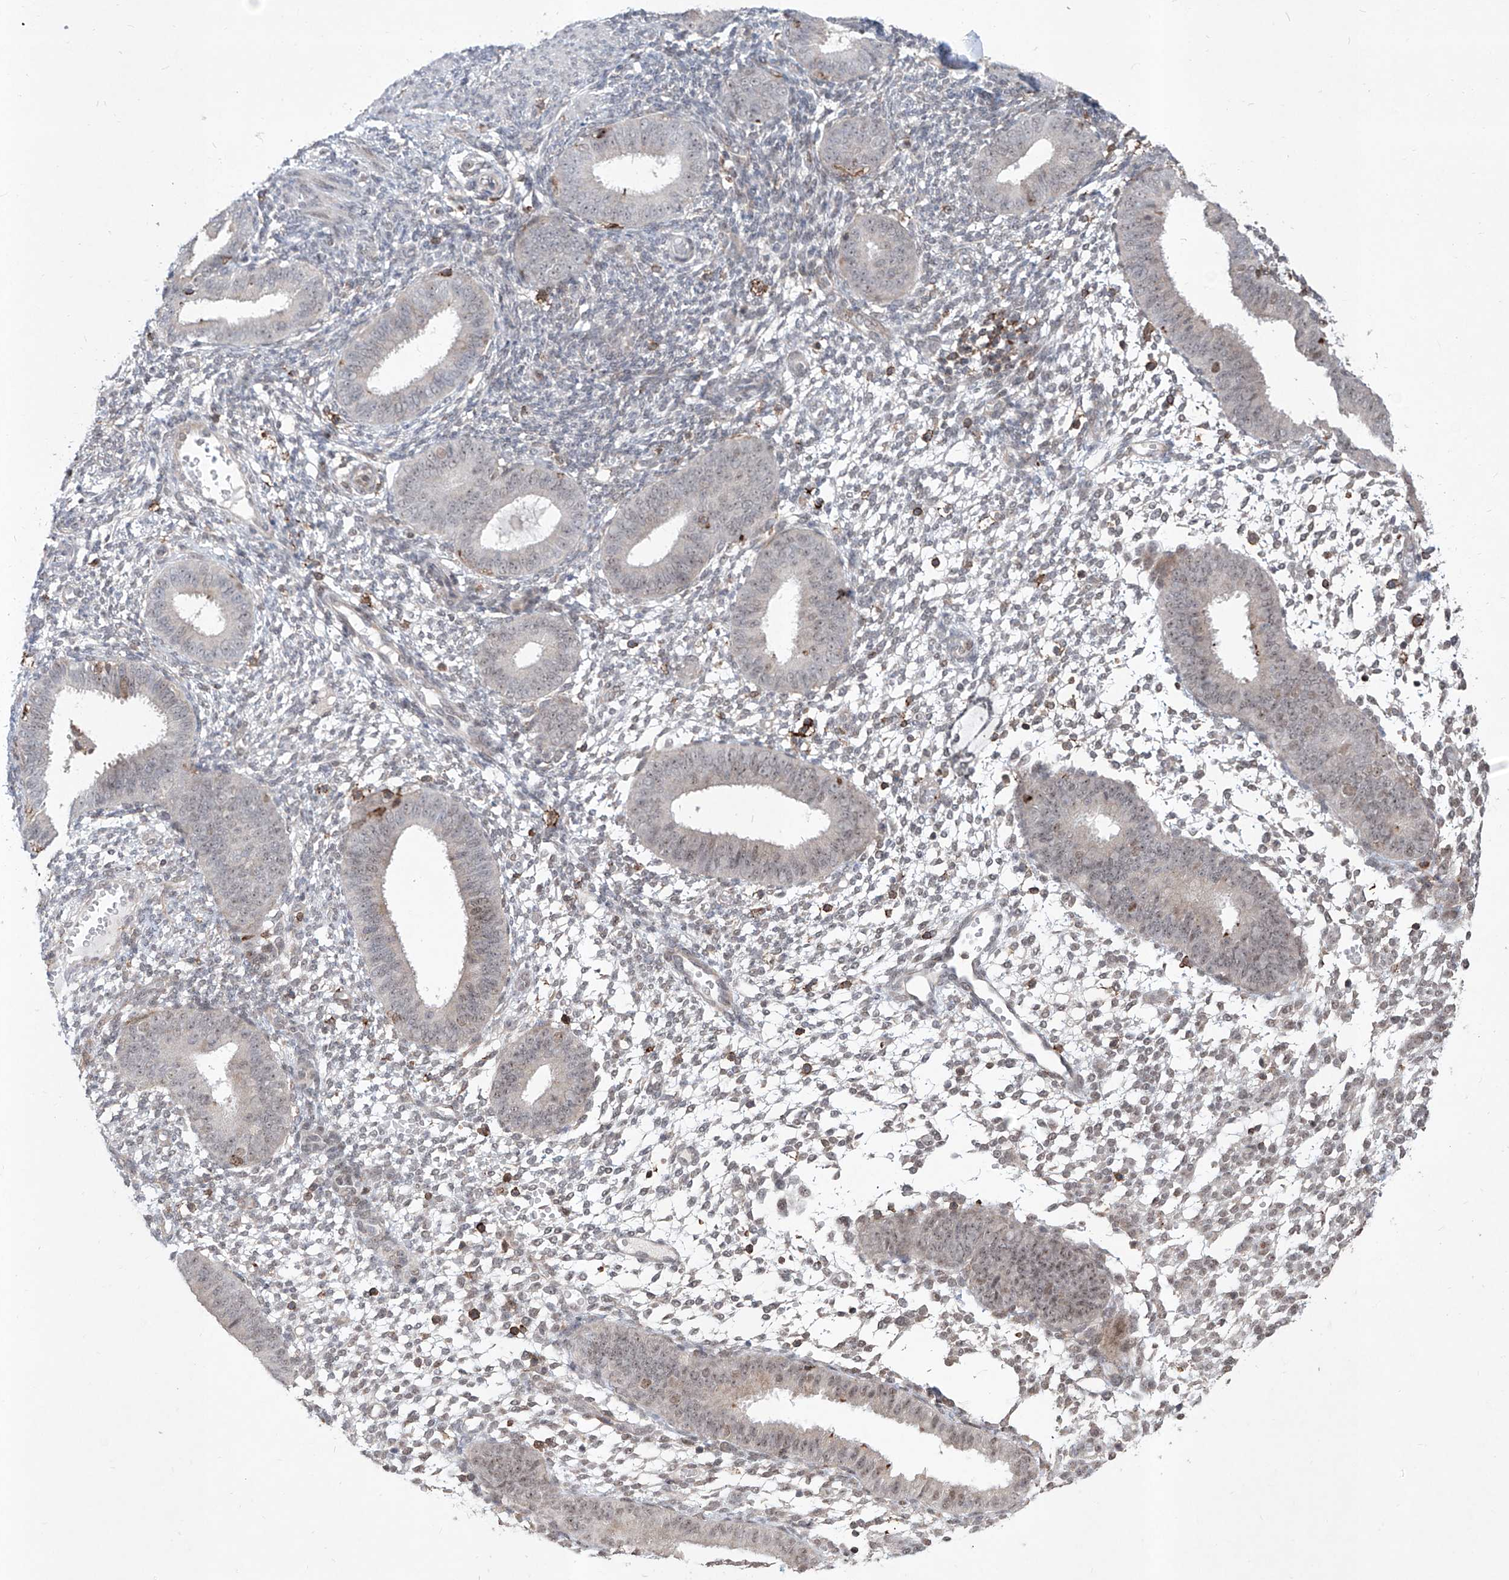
{"staining": {"intensity": "moderate", "quantity": "<25%", "location": "cytoplasmic/membranous"}, "tissue": "endometrium", "cell_type": "Cells in endometrial stroma", "image_type": "normal", "snomed": [{"axis": "morphology", "description": "Normal tissue, NOS"}, {"axis": "topography", "description": "Uterus"}, {"axis": "topography", "description": "Endometrium"}], "caption": "Immunohistochemical staining of benign human endometrium demonstrates moderate cytoplasmic/membranous protein positivity in about <25% of cells in endometrial stroma. (DAB IHC, brown staining for protein, blue staining for nuclei).", "gene": "ZBTB48", "patient": {"sex": "female", "age": 48}}